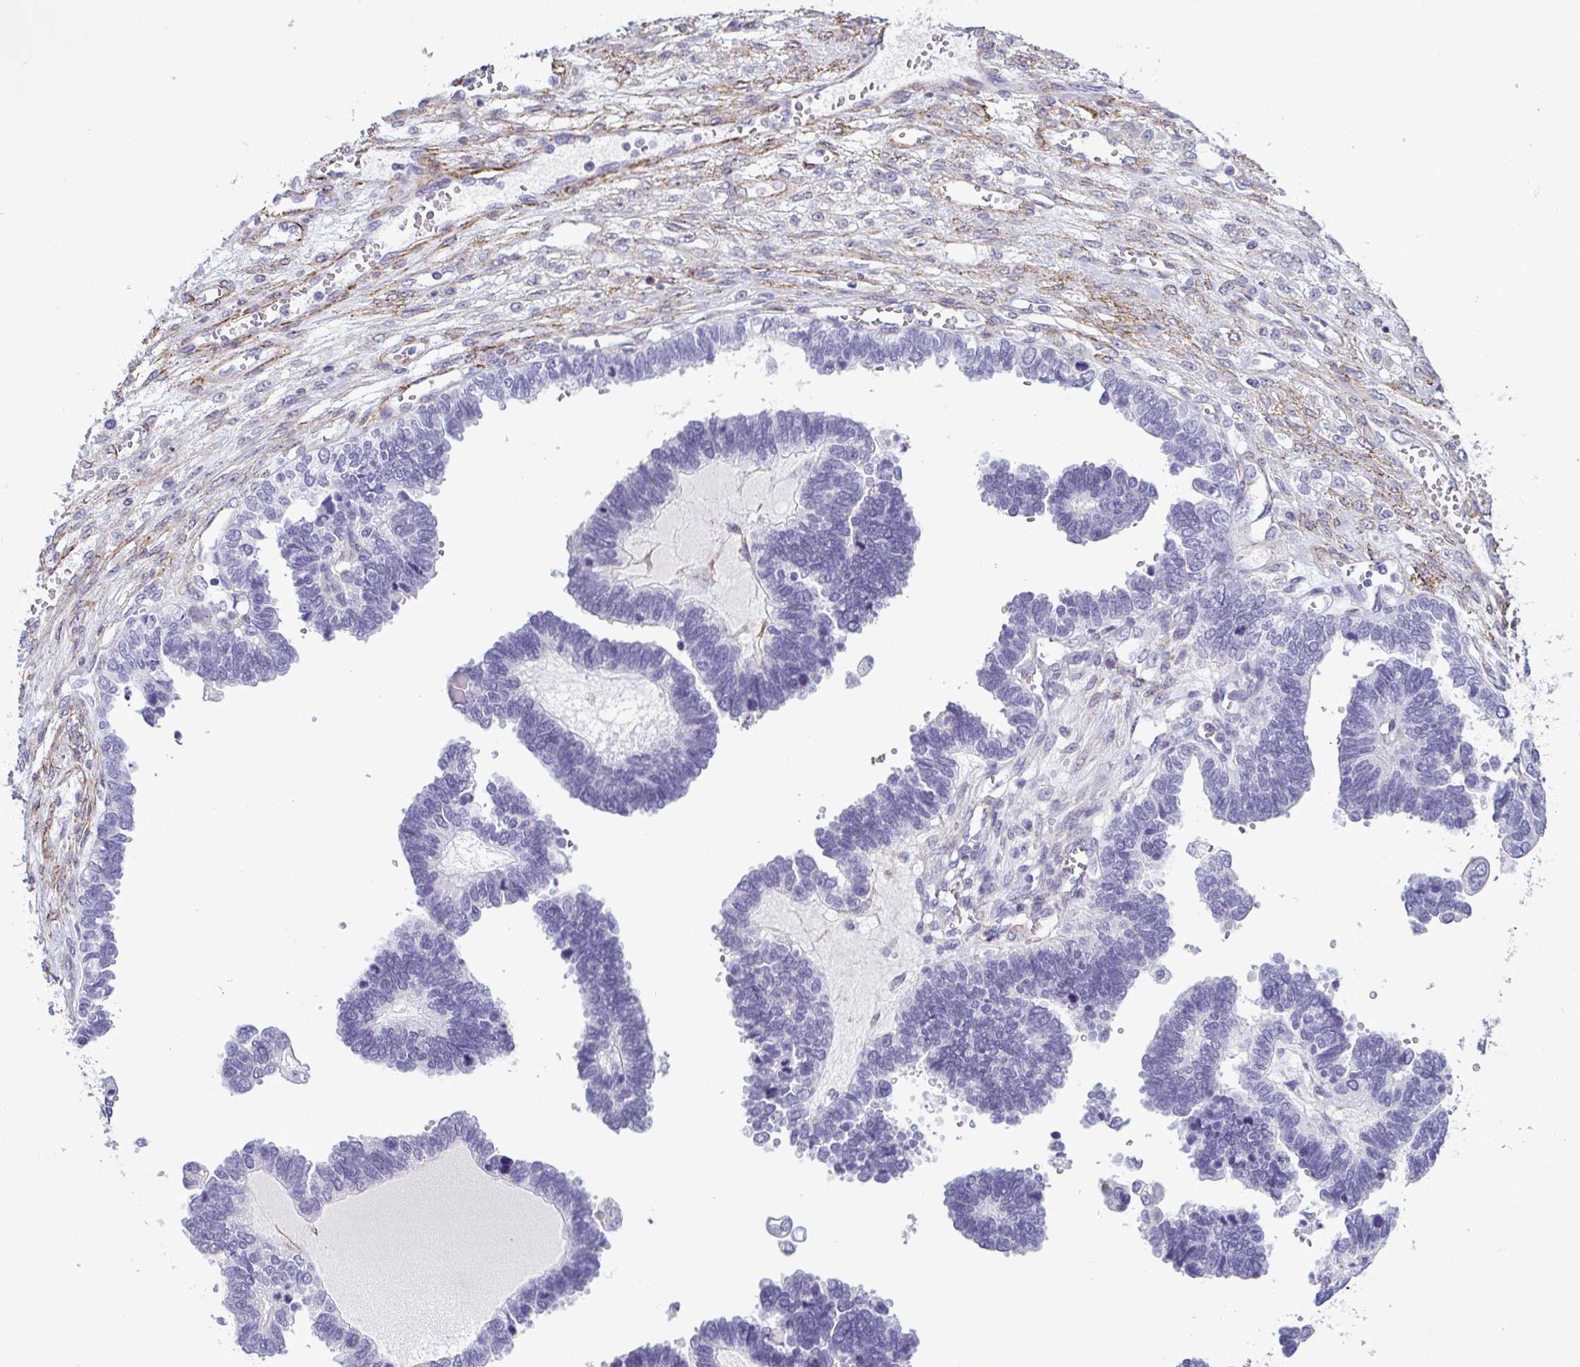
{"staining": {"intensity": "negative", "quantity": "none", "location": "none"}, "tissue": "ovarian cancer", "cell_type": "Tumor cells", "image_type": "cancer", "snomed": [{"axis": "morphology", "description": "Cystadenocarcinoma, serous, NOS"}, {"axis": "topography", "description": "Ovary"}], "caption": "Ovarian serous cystadenocarcinoma was stained to show a protein in brown. There is no significant expression in tumor cells.", "gene": "SYNPO2L", "patient": {"sex": "female", "age": 51}}